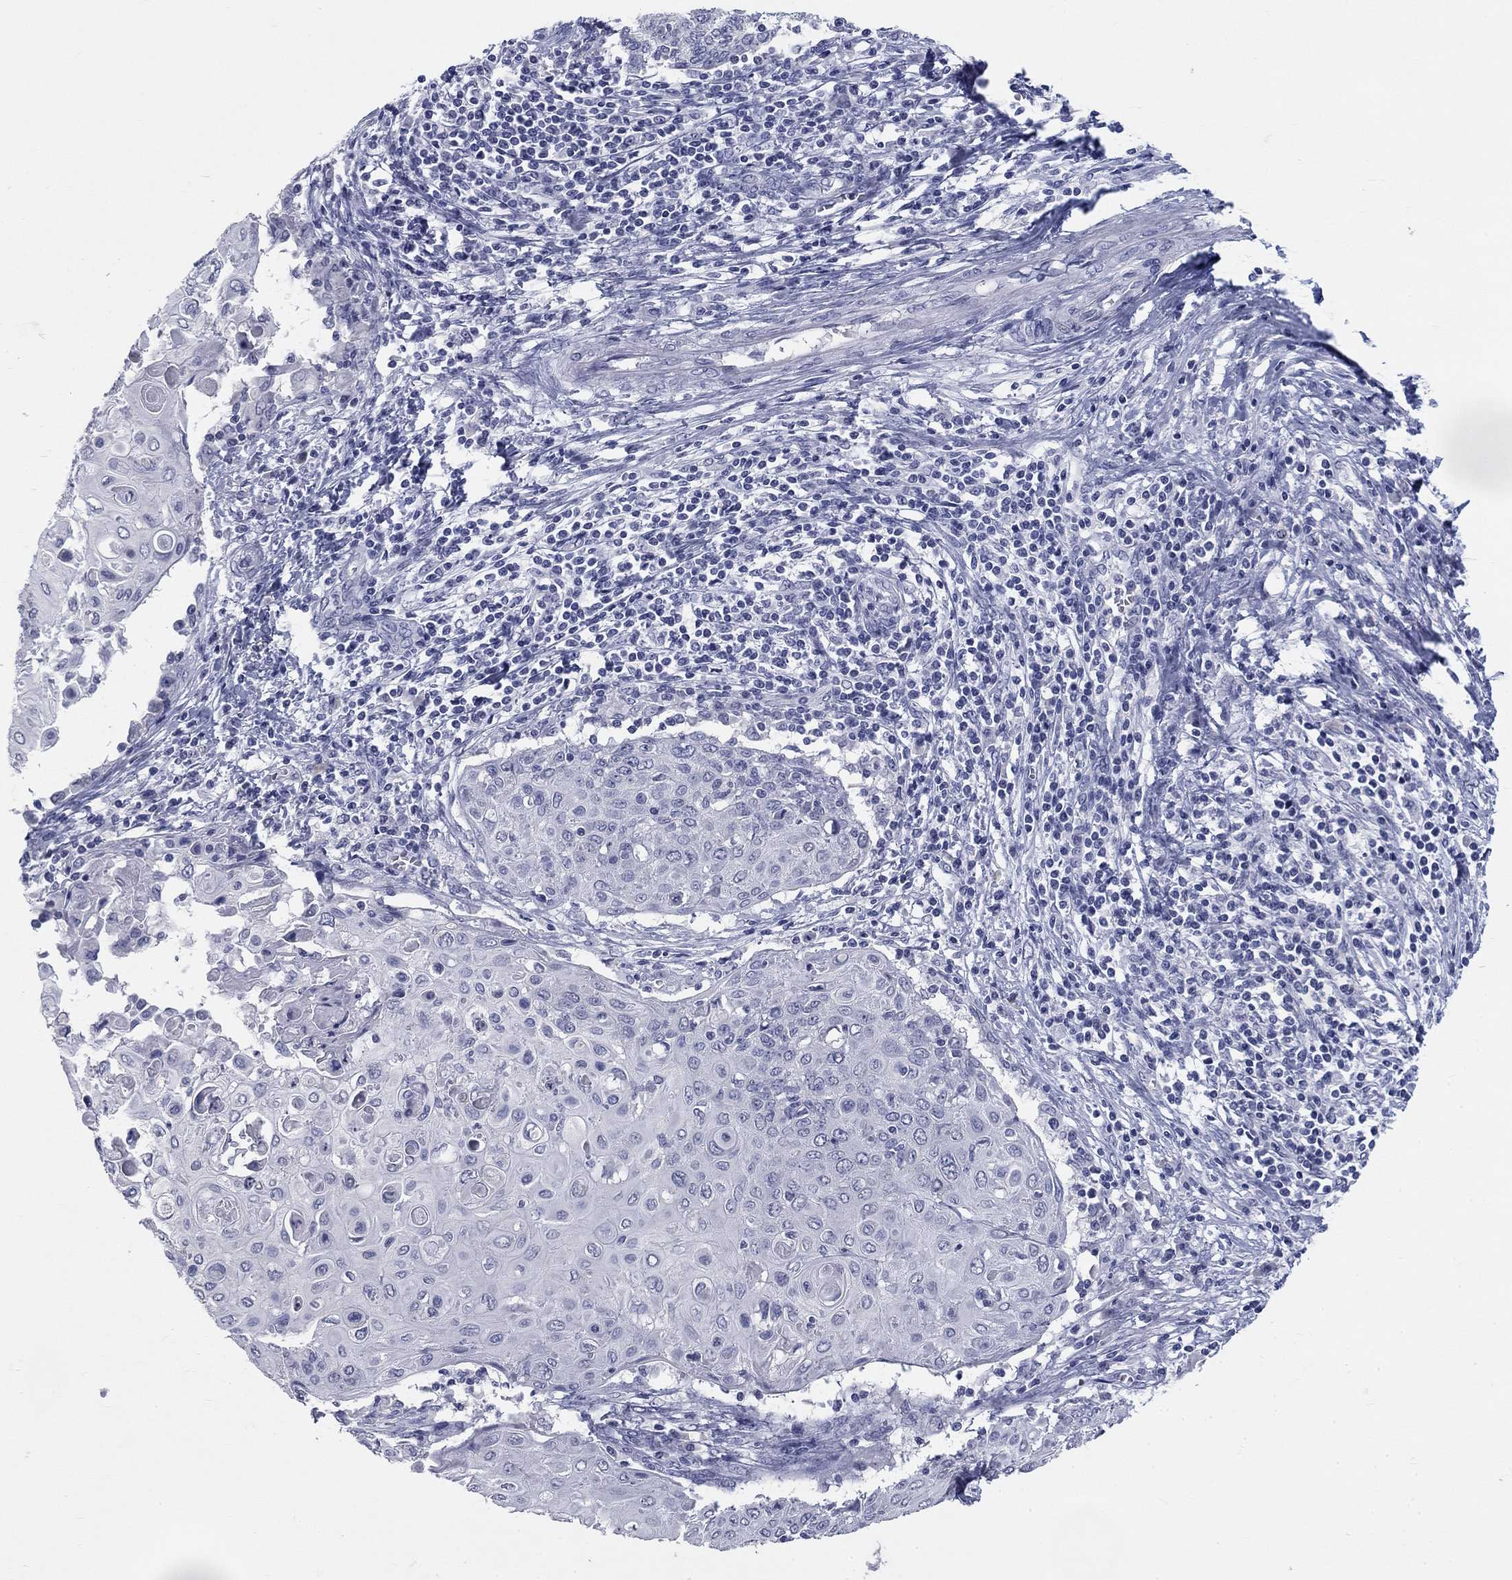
{"staining": {"intensity": "negative", "quantity": "none", "location": "none"}, "tissue": "cervical cancer", "cell_type": "Tumor cells", "image_type": "cancer", "snomed": [{"axis": "morphology", "description": "Squamous cell carcinoma, NOS"}, {"axis": "topography", "description": "Cervix"}], "caption": "DAB (3,3'-diaminobenzidine) immunohistochemical staining of human cervical cancer (squamous cell carcinoma) displays no significant expression in tumor cells.", "gene": "ELAVL4", "patient": {"sex": "female", "age": 39}}